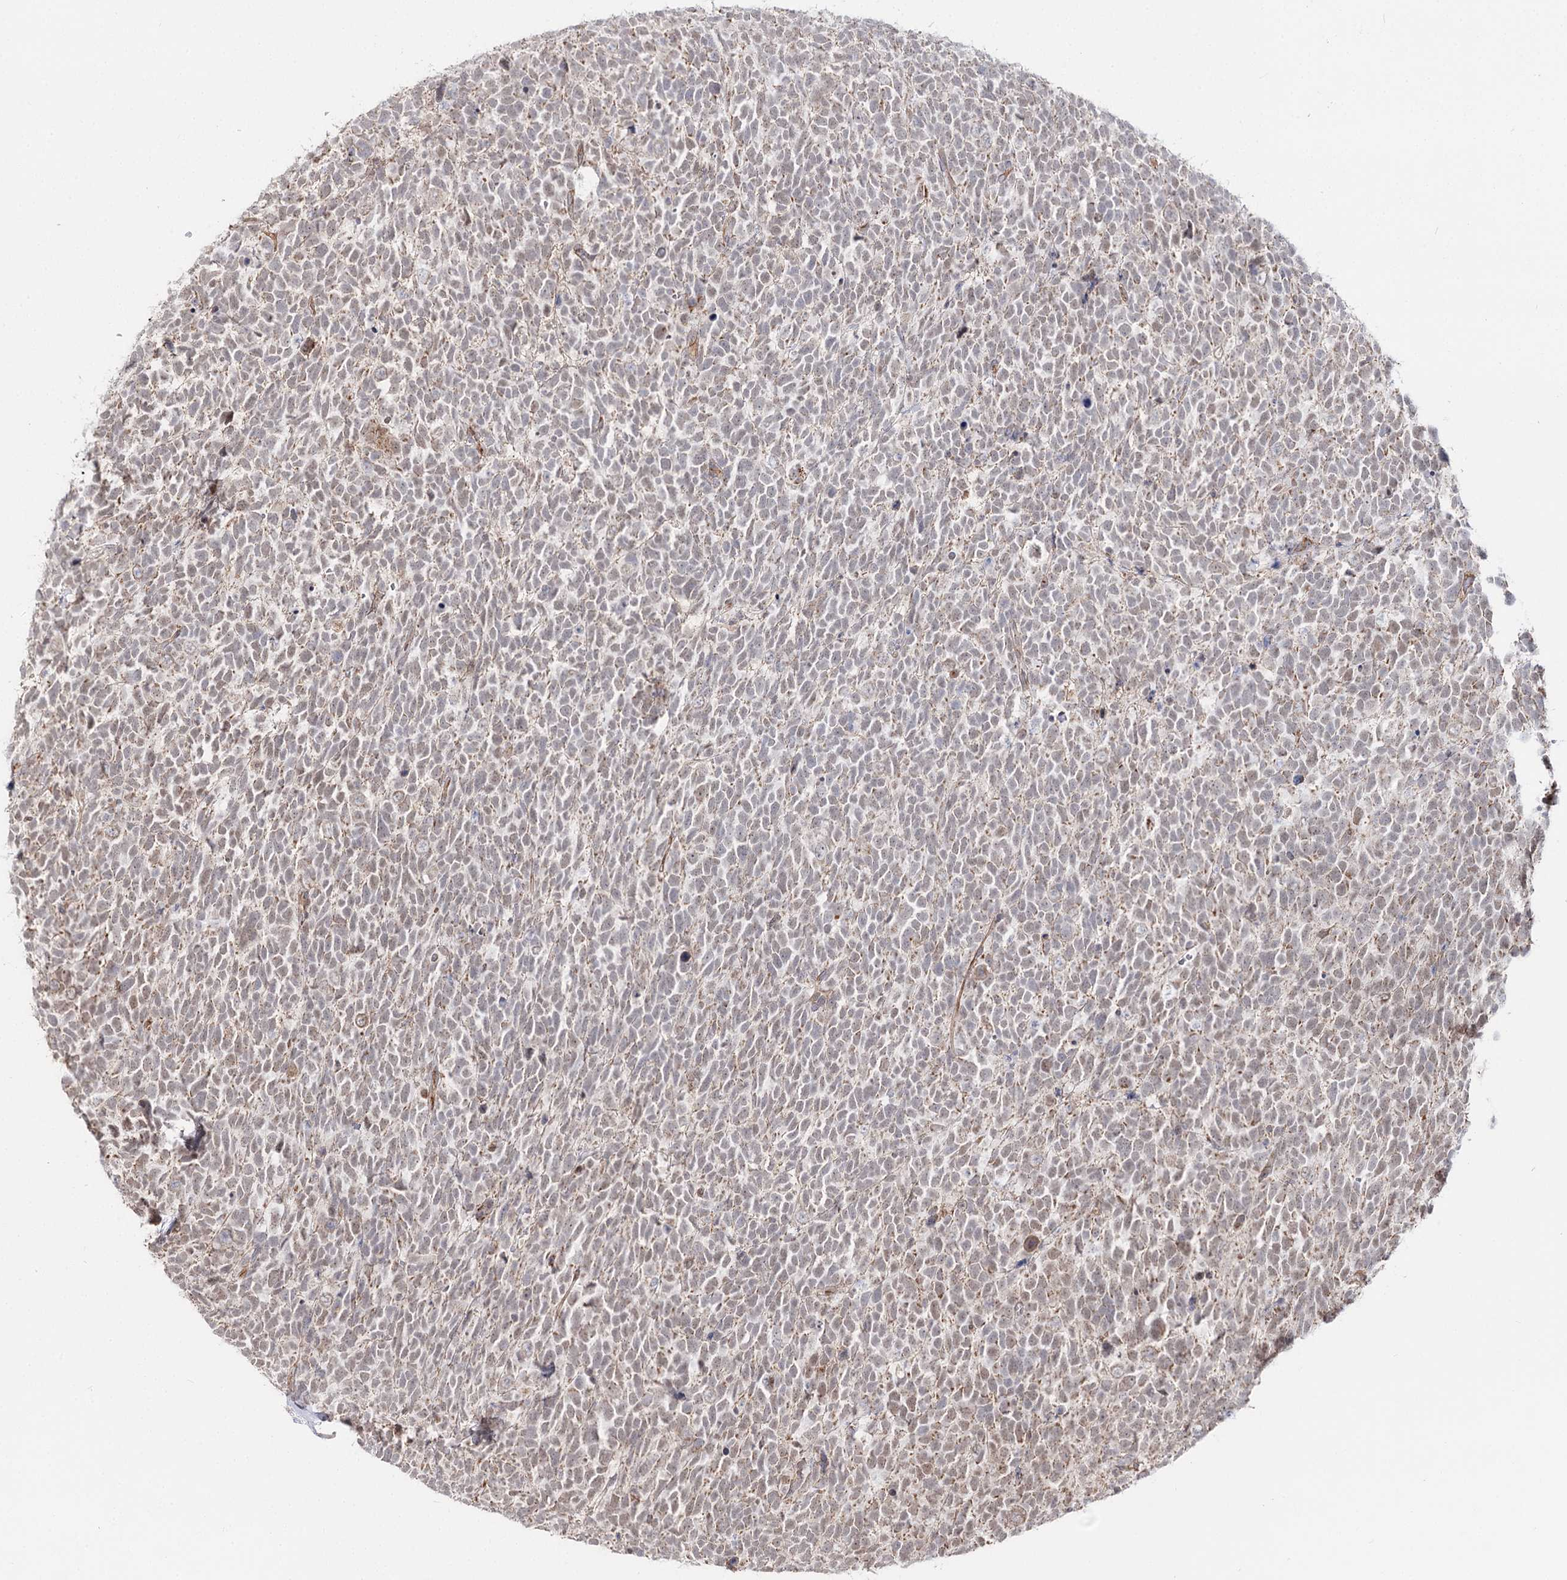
{"staining": {"intensity": "weak", "quantity": "25%-75%", "location": "cytoplasmic/membranous"}, "tissue": "urothelial cancer", "cell_type": "Tumor cells", "image_type": "cancer", "snomed": [{"axis": "morphology", "description": "Urothelial carcinoma, High grade"}, {"axis": "topography", "description": "Urinary bladder"}], "caption": "The image reveals immunohistochemical staining of high-grade urothelial carcinoma. There is weak cytoplasmic/membranous staining is seen in approximately 25%-75% of tumor cells. (DAB (3,3'-diaminobenzidine) = brown stain, brightfield microscopy at high magnification).", "gene": "CBR4", "patient": {"sex": "female", "age": 82}}